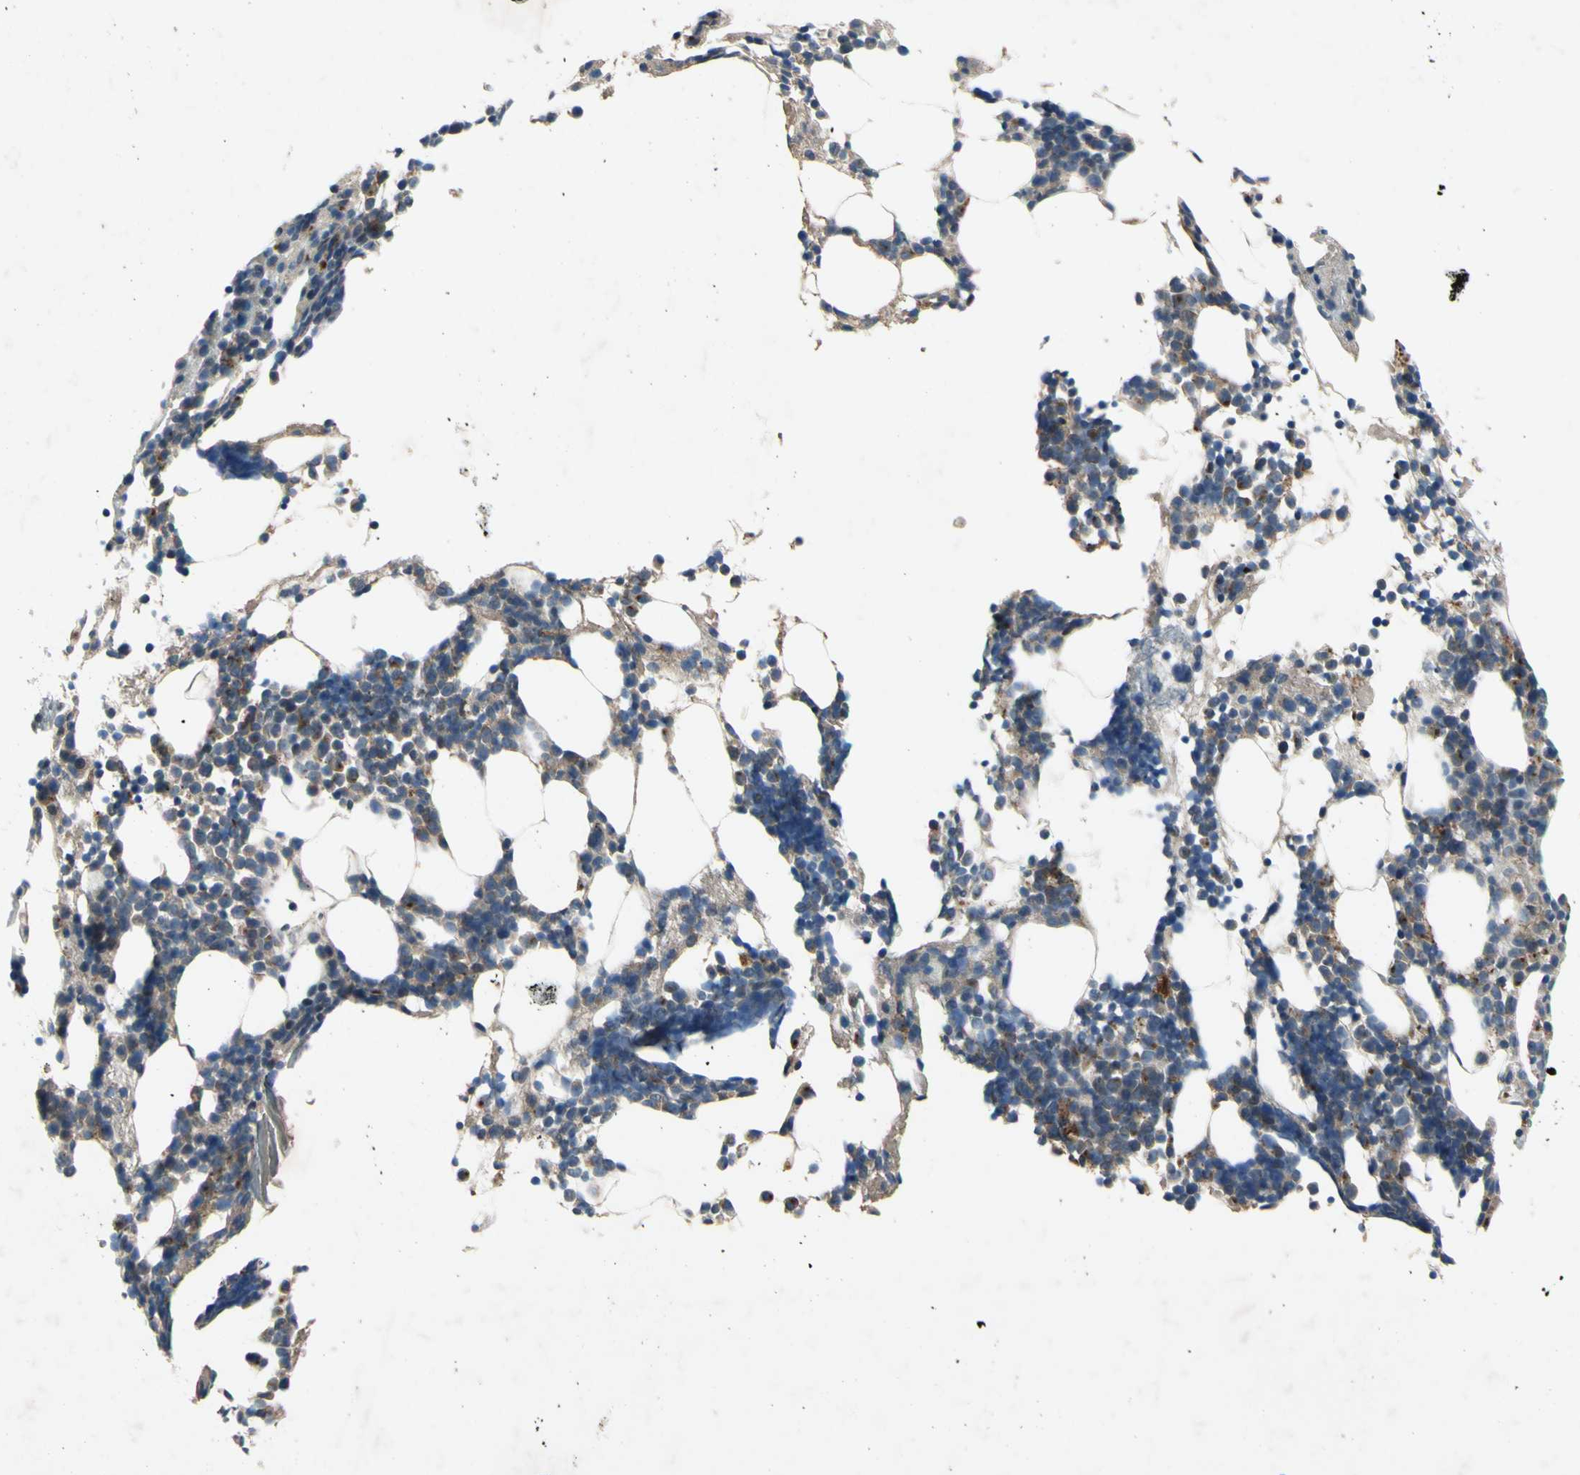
{"staining": {"intensity": "moderate", "quantity": "<25%", "location": "cytoplasmic/membranous"}, "tissue": "bone marrow", "cell_type": "Hematopoietic cells", "image_type": "normal", "snomed": [{"axis": "morphology", "description": "Normal tissue, NOS"}, {"axis": "morphology", "description": "Inflammation, NOS"}, {"axis": "topography", "description": "Bone marrow"}], "caption": "An IHC histopathology image of normal tissue is shown. Protein staining in brown shows moderate cytoplasmic/membranous positivity in bone marrow within hematopoietic cells. (DAB (3,3'-diaminobenzidine) = brown stain, brightfield microscopy at high magnification).", "gene": "HILPDA", "patient": {"sex": "male", "age": 42}}